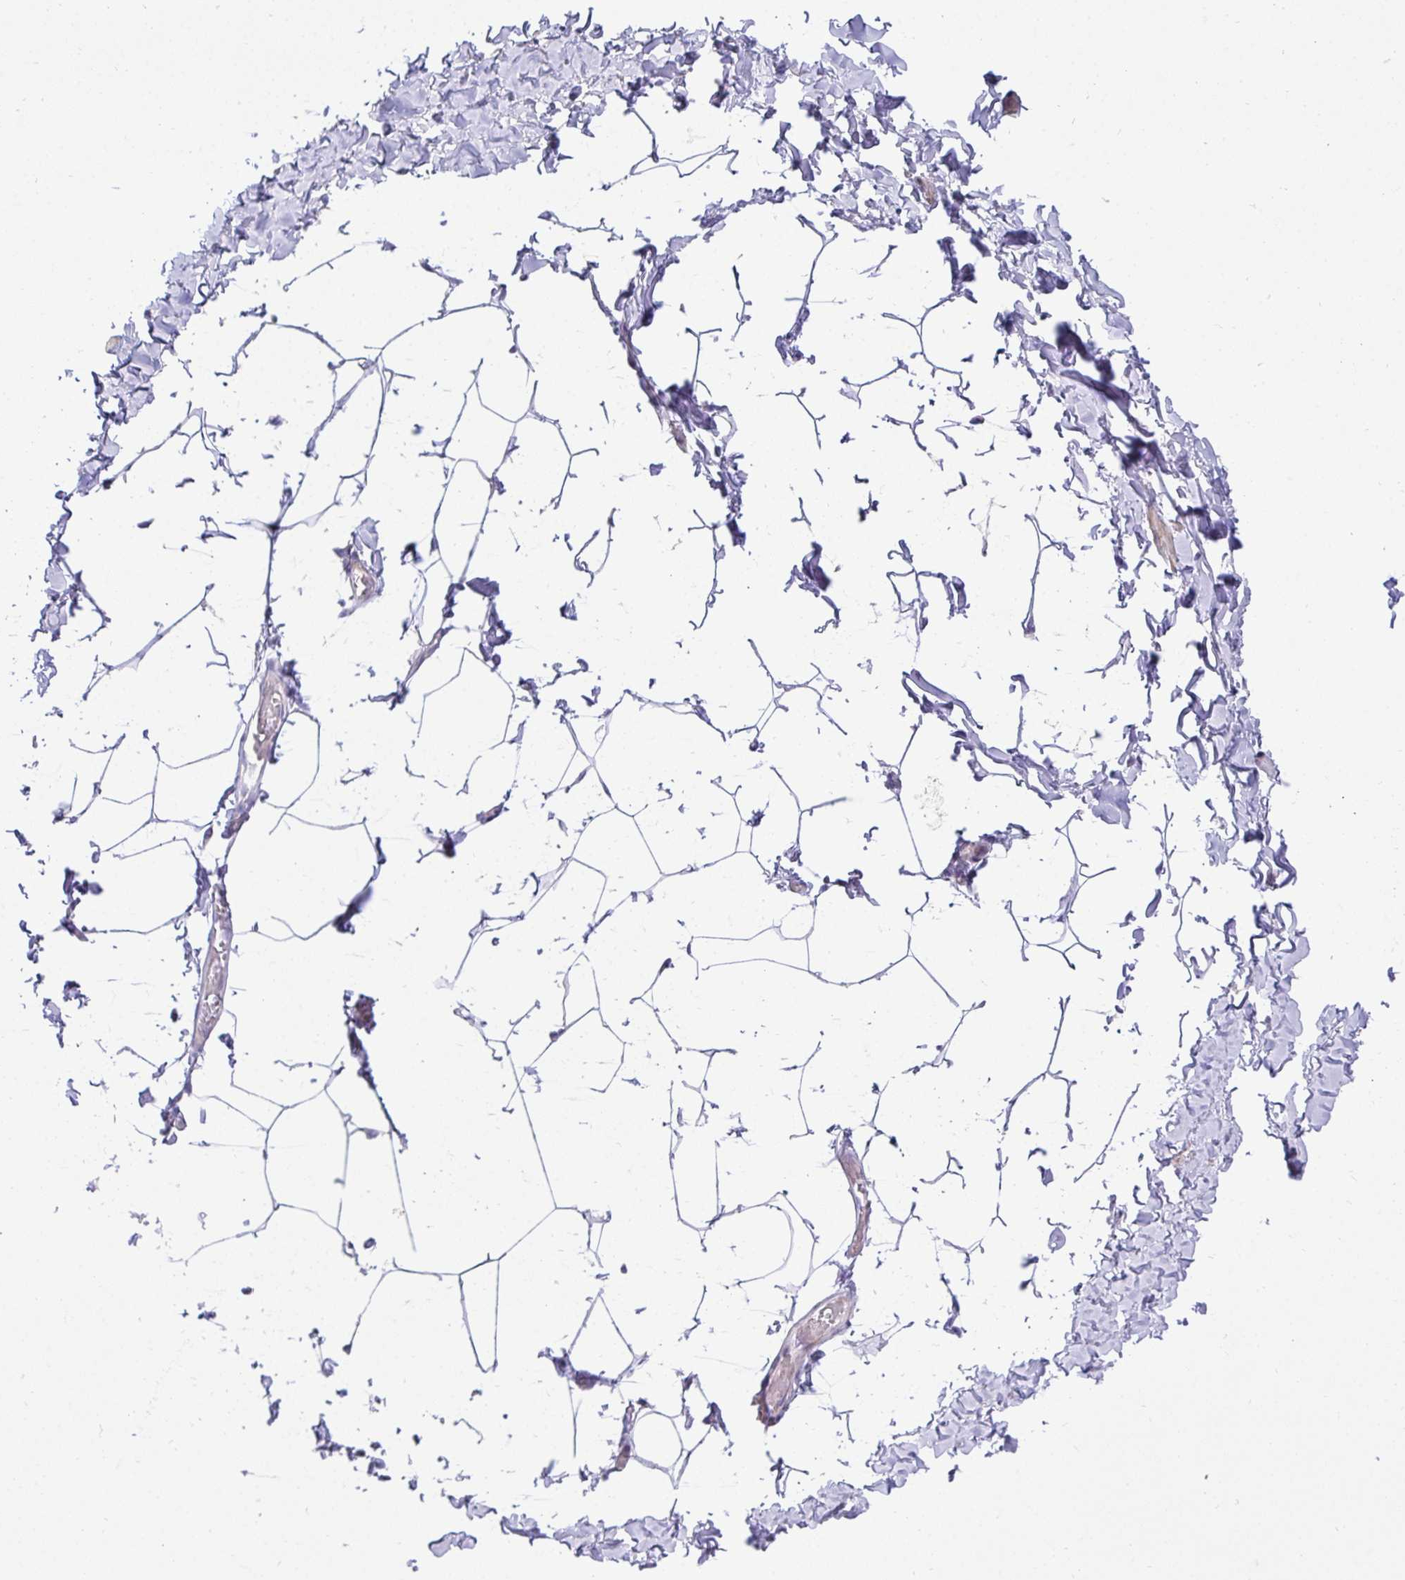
{"staining": {"intensity": "negative", "quantity": "none", "location": "none"}, "tissue": "adipose tissue", "cell_type": "Adipocytes", "image_type": "normal", "snomed": [{"axis": "morphology", "description": "Normal tissue, NOS"}, {"axis": "topography", "description": "Soft tissue"}, {"axis": "topography", "description": "Adipose tissue"}, {"axis": "topography", "description": "Vascular tissue"}, {"axis": "topography", "description": "Peripheral nerve tissue"}], "caption": "Adipose tissue was stained to show a protein in brown. There is no significant expression in adipocytes. (Immunohistochemistry, brightfield microscopy, high magnification).", "gene": "AK5", "patient": {"sex": "male", "age": 29}}